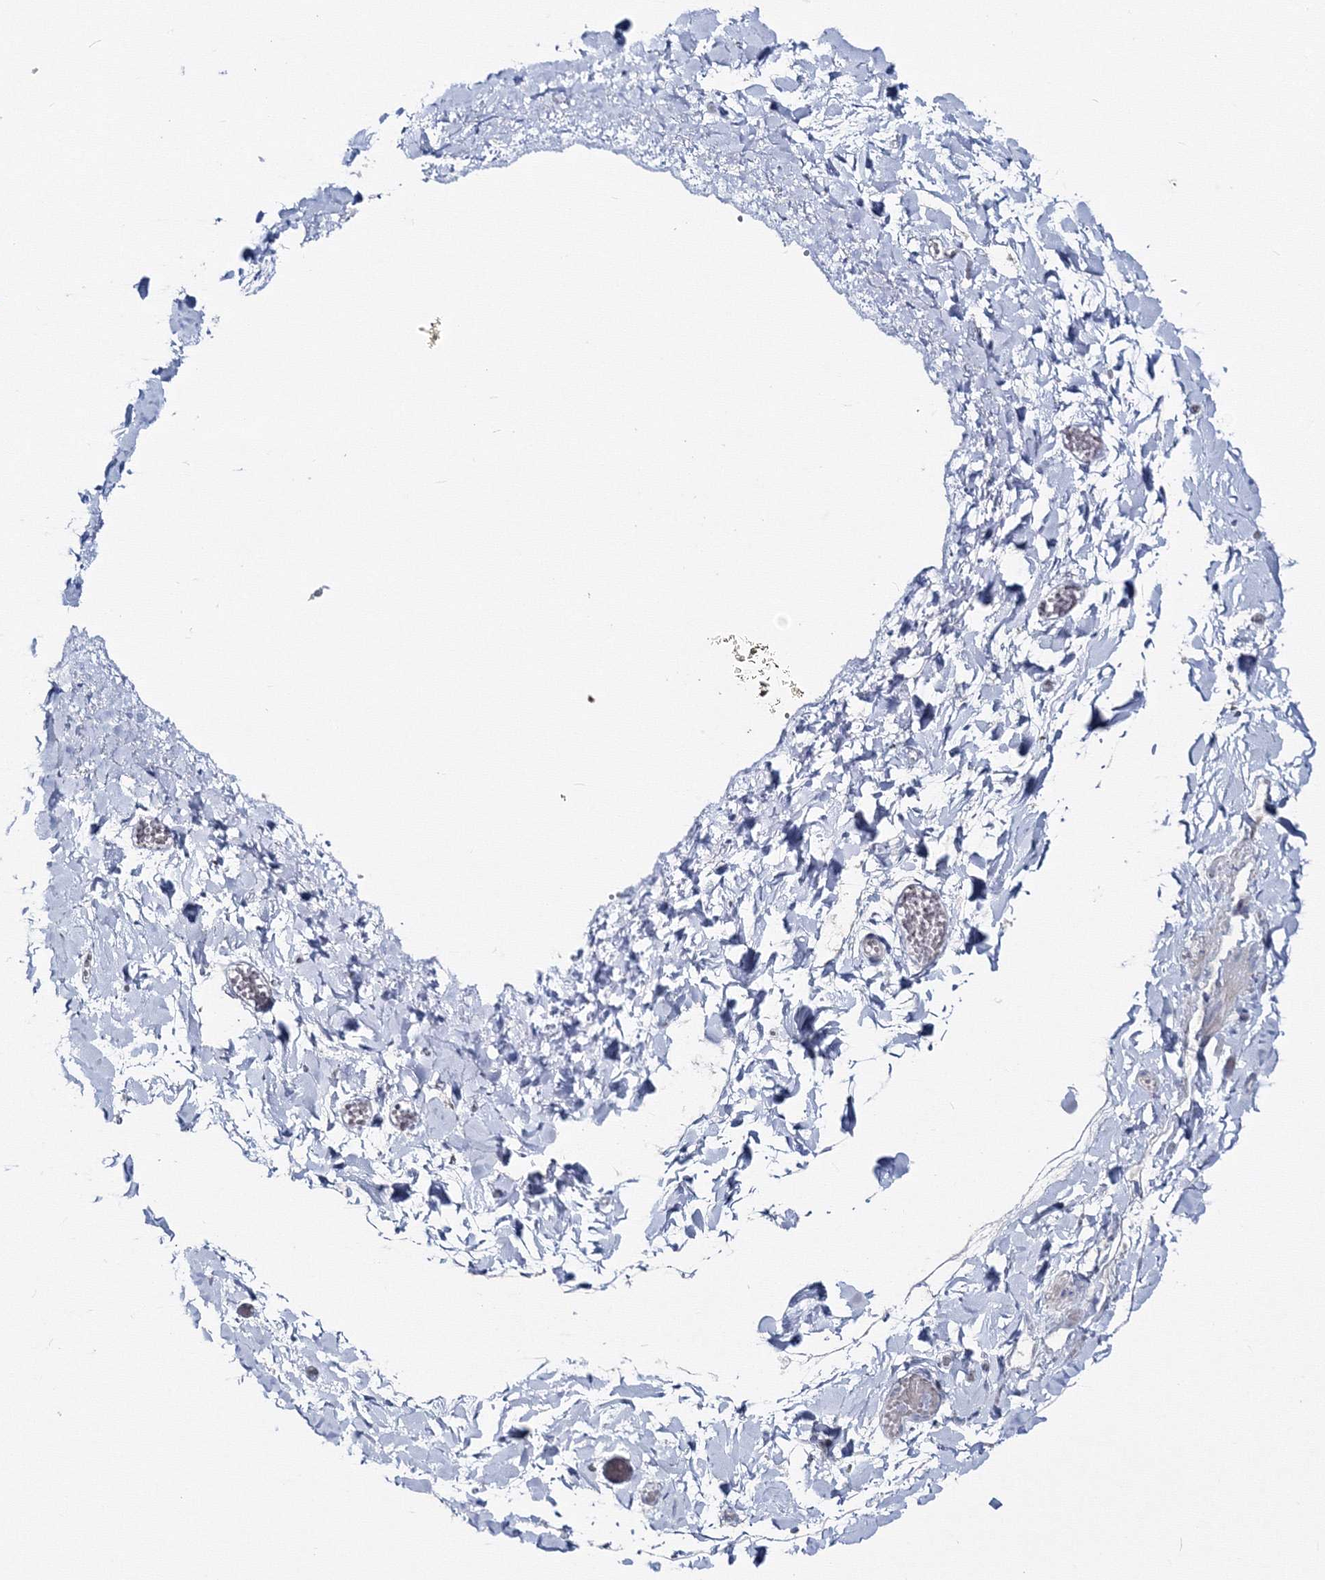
{"staining": {"intensity": "negative", "quantity": "none", "location": "none"}, "tissue": "adipose tissue", "cell_type": "Adipocytes", "image_type": "normal", "snomed": [{"axis": "morphology", "description": "Normal tissue, NOS"}, {"axis": "topography", "description": "Gallbladder"}, {"axis": "topography", "description": "Peripheral nerve tissue"}], "caption": "This is a histopathology image of immunohistochemistry (IHC) staining of unremarkable adipose tissue, which shows no expression in adipocytes.", "gene": "GCKR", "patient": {"sex": "male", "age": 38}}